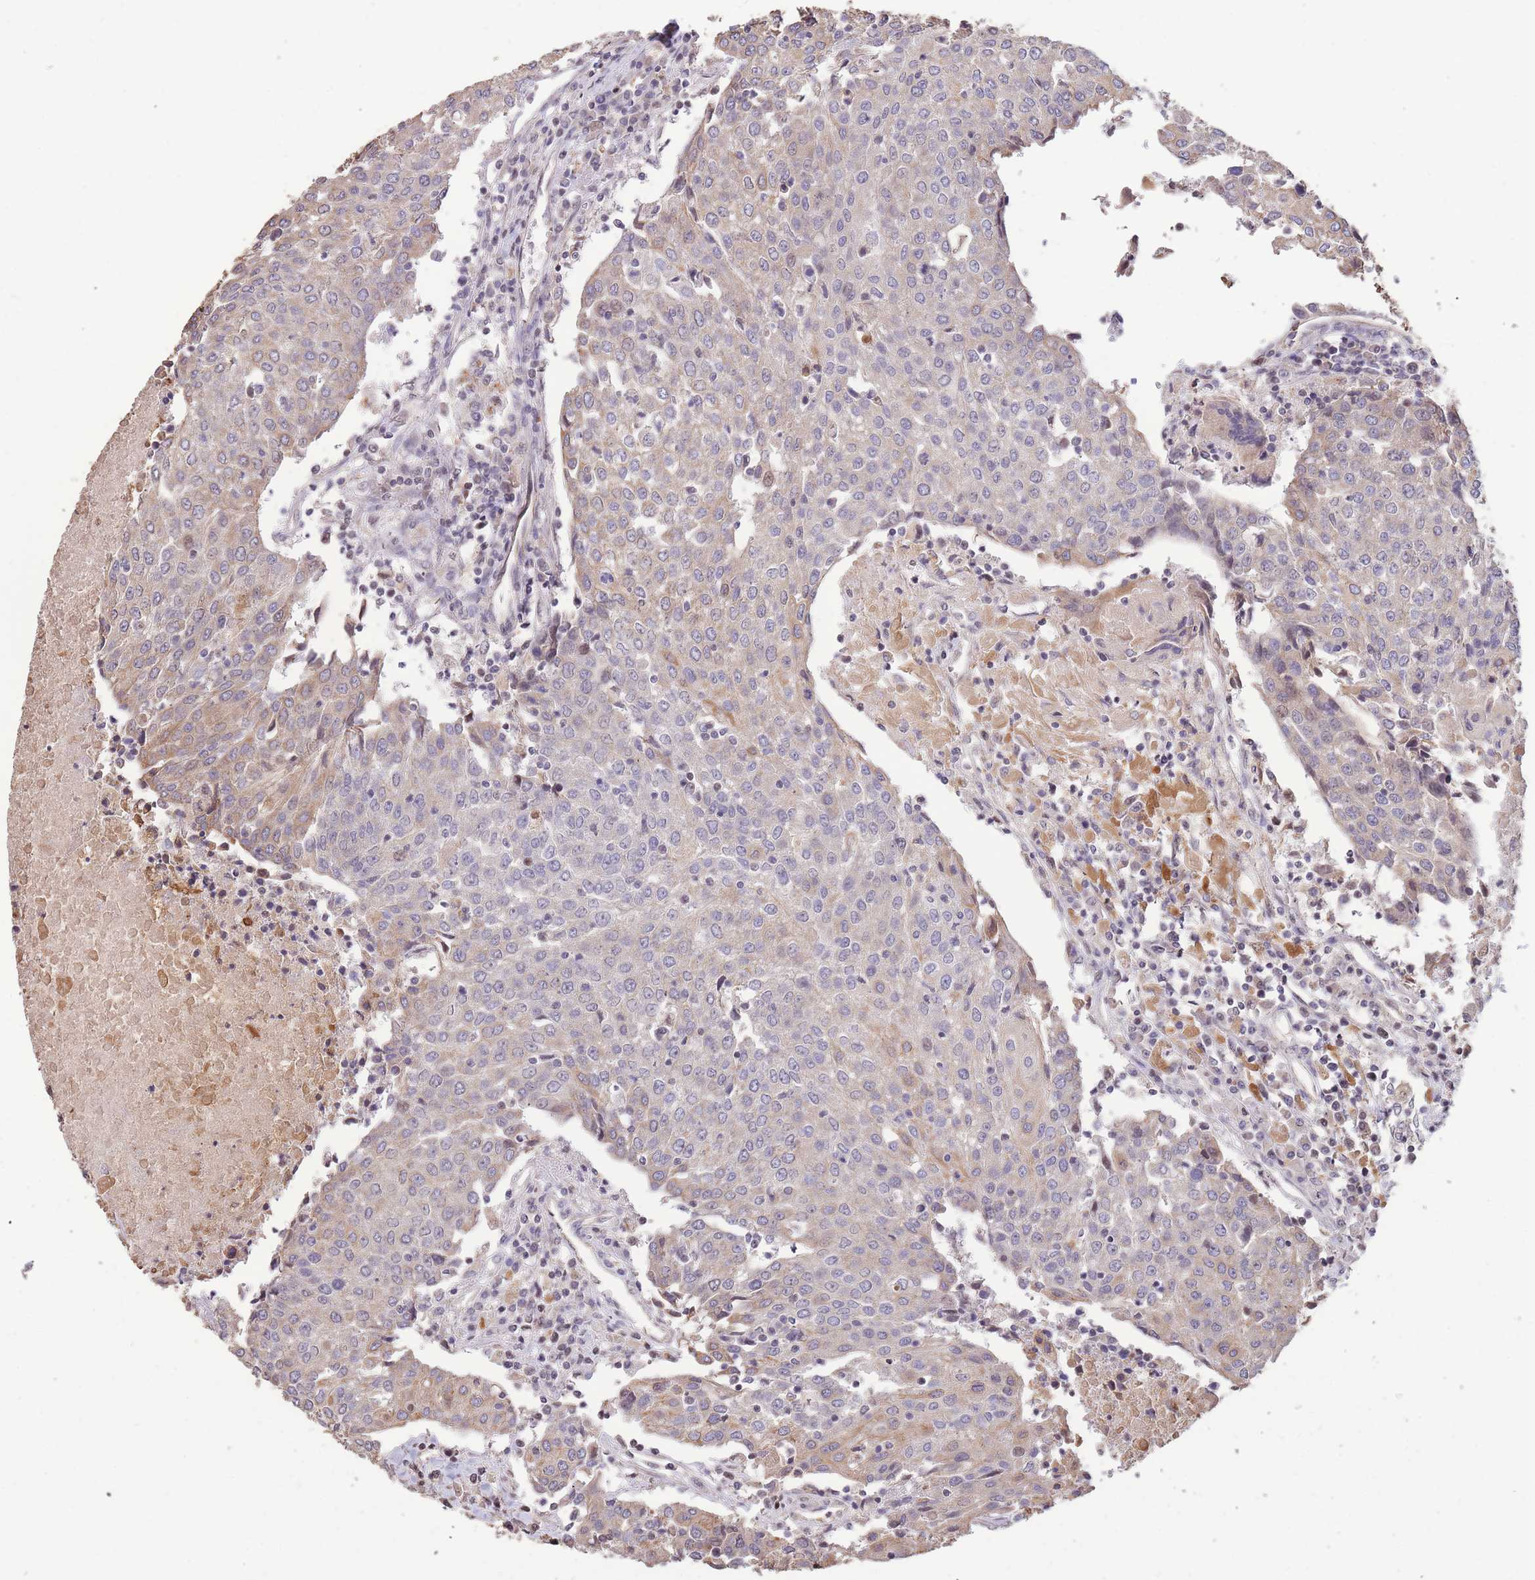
{"staining": {"intensity": "weak", "quantity": "<25%", "location": "cytoplasmic/membranous"}, "tissue": "urothelial cancer", "cell_type": "Tumor cells", "image_type": "cancer", "snomed": [{"axis": "morphology", "description": "Urothelial carcinoma, High grade"}, {"axis": "topography", "description": "Urinary bladder"}], "caption": "Urothelial cancer stained for a protein using immunohistochemistry demonstrates no staining tumor cells.", "gene": "RGS14", "patient": {"sex": "female", "age": 85}}